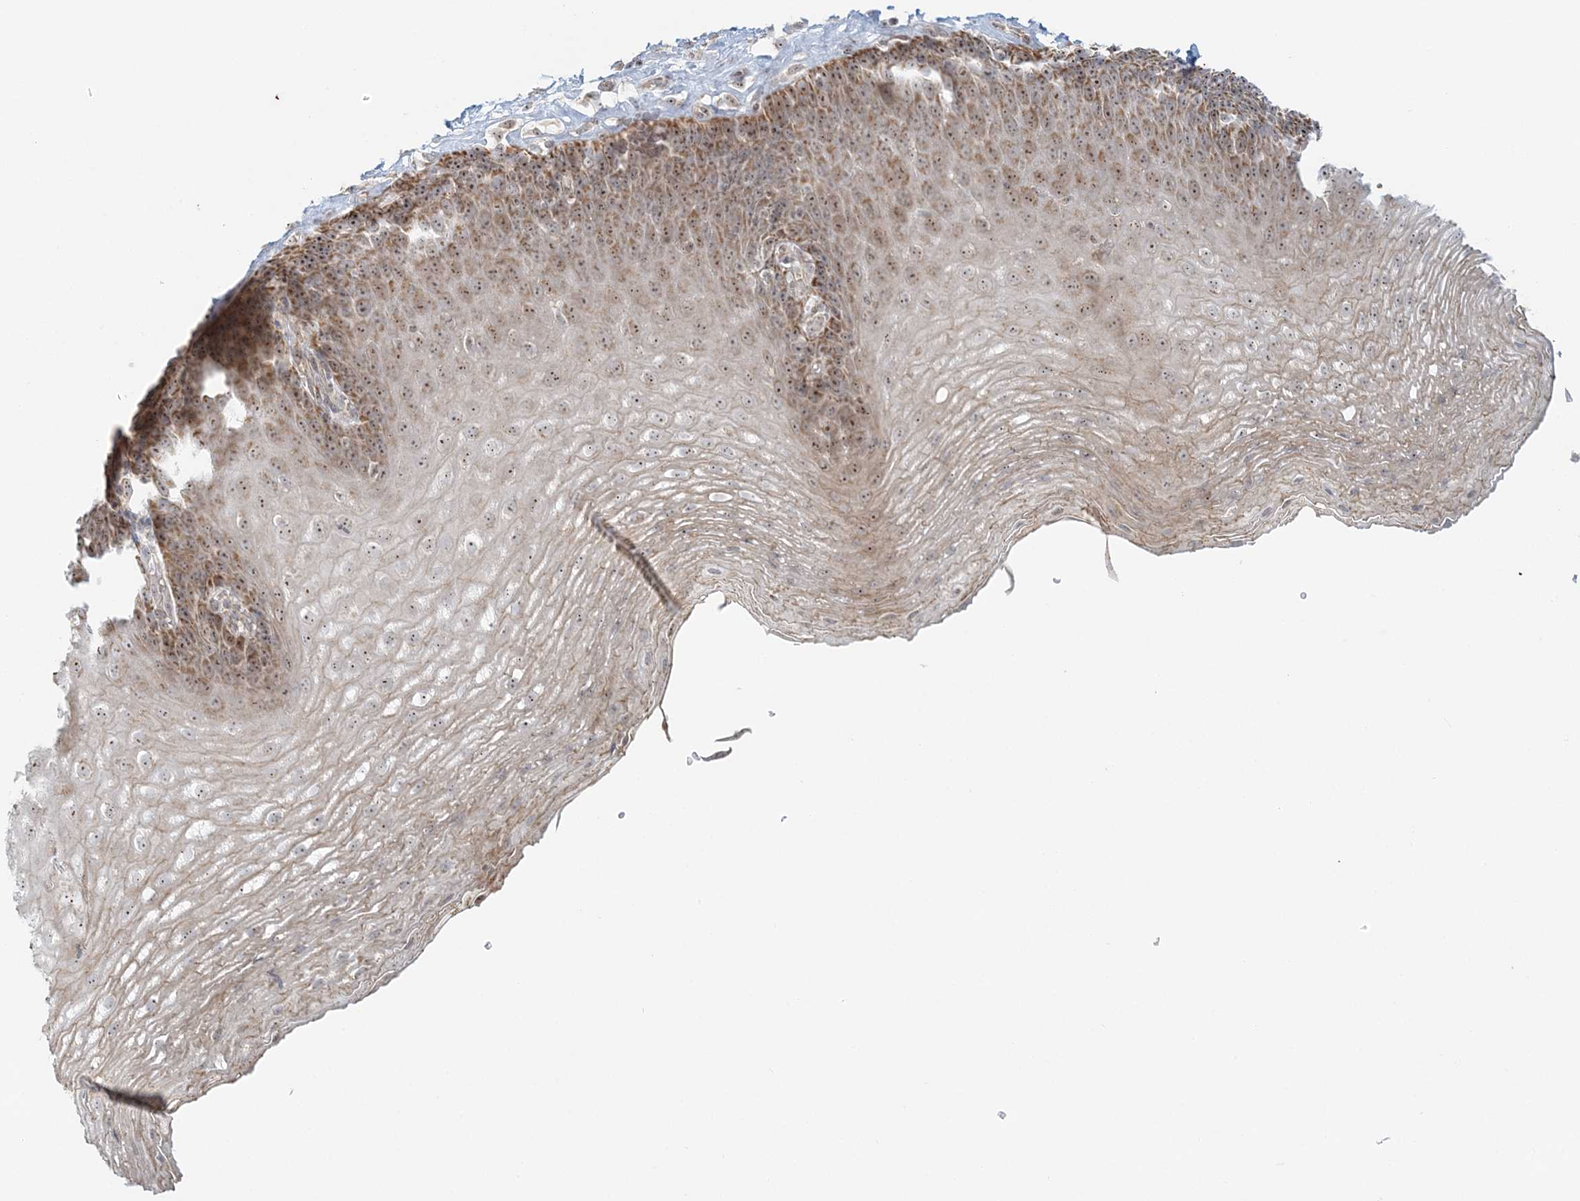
{"staining": {"intensity": "moderate", "quantity": ">75%", "location": "cytoplasmic/membranous,nuclear"}, "tissue": "esophagus", "cell_type": "Squamous epithelial cells", "image_type": "normal", "snomed": [{"axis": "morphology", "description": "Normal tissue, NOS"}, {"axis": "topography", "description": "Esophagus"}], "caption": "Immunohistochemistry of benign esophagus demonstrates medium levels of moderate cytoplasmic/membranous,nuclear staining in about >75% of squamous epithelial cells.", "gene": "UBE2F", "patient": {"sex": "female", "age": 66}}